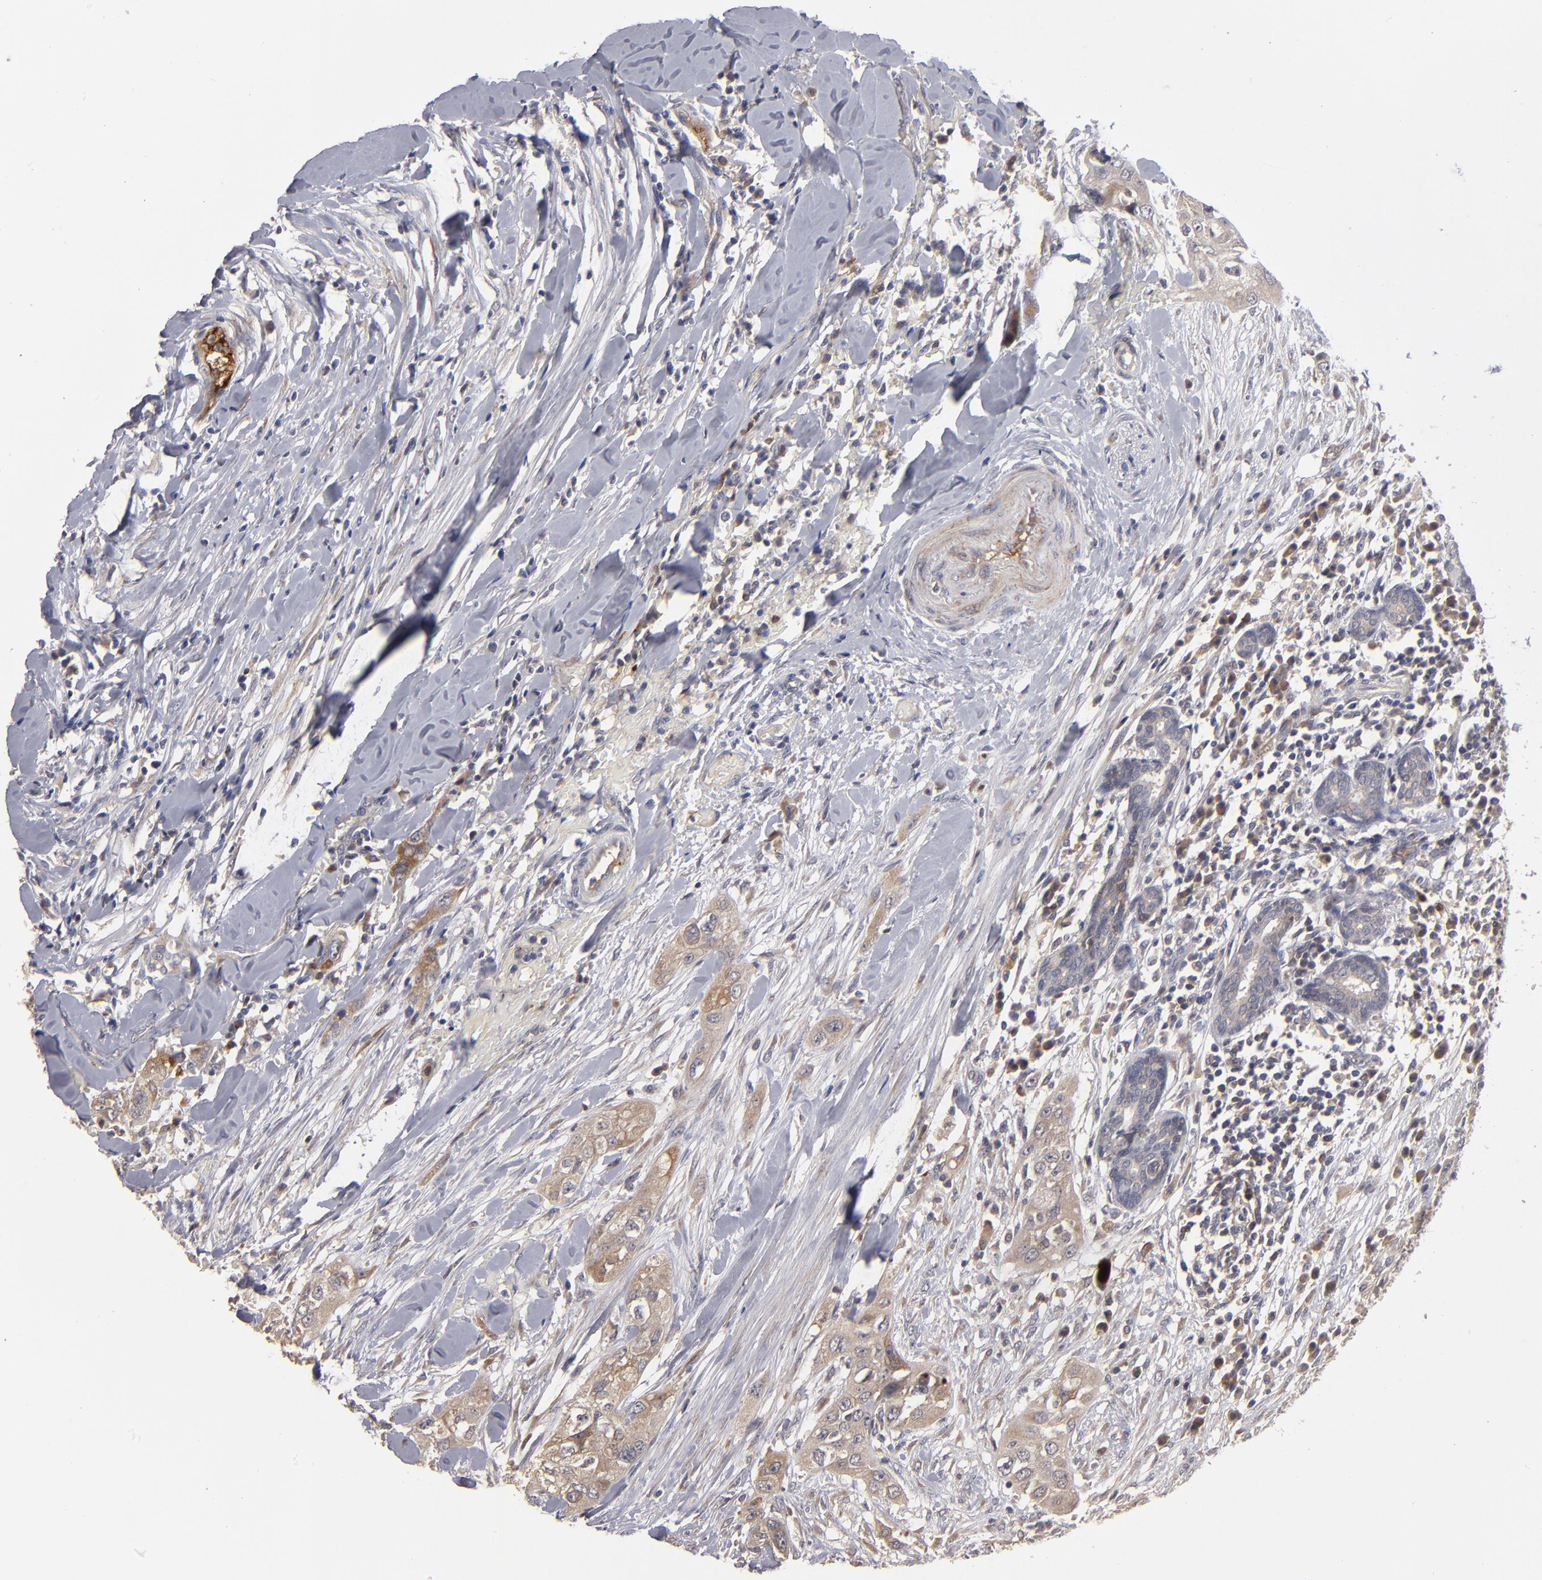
{"staining": {"intensity": "weak", "quantity": ">75%", "location": "cytoplasmic/membranous"}, "tissue": "head and neck cancer", "cell_type": "Tumor cells", "image_type": "cancer", "snomed": [{"axis": "morphology", "description": "Neoplasm, malignant, NOS"}, {"axis": "topography", "description": "Salivary gland"}, {"axis": "topography", "description": "Head-Neck"}], "caption": "About >75% of tumor cells in human head and neck cancer (malignant neoplasm) exhibit weak cytoplasmic/membranous protein positivity as visualized by brown immunohistochemical staining.", "gene": "EXD2", "patient": {"sex": "male", "age": 43}}